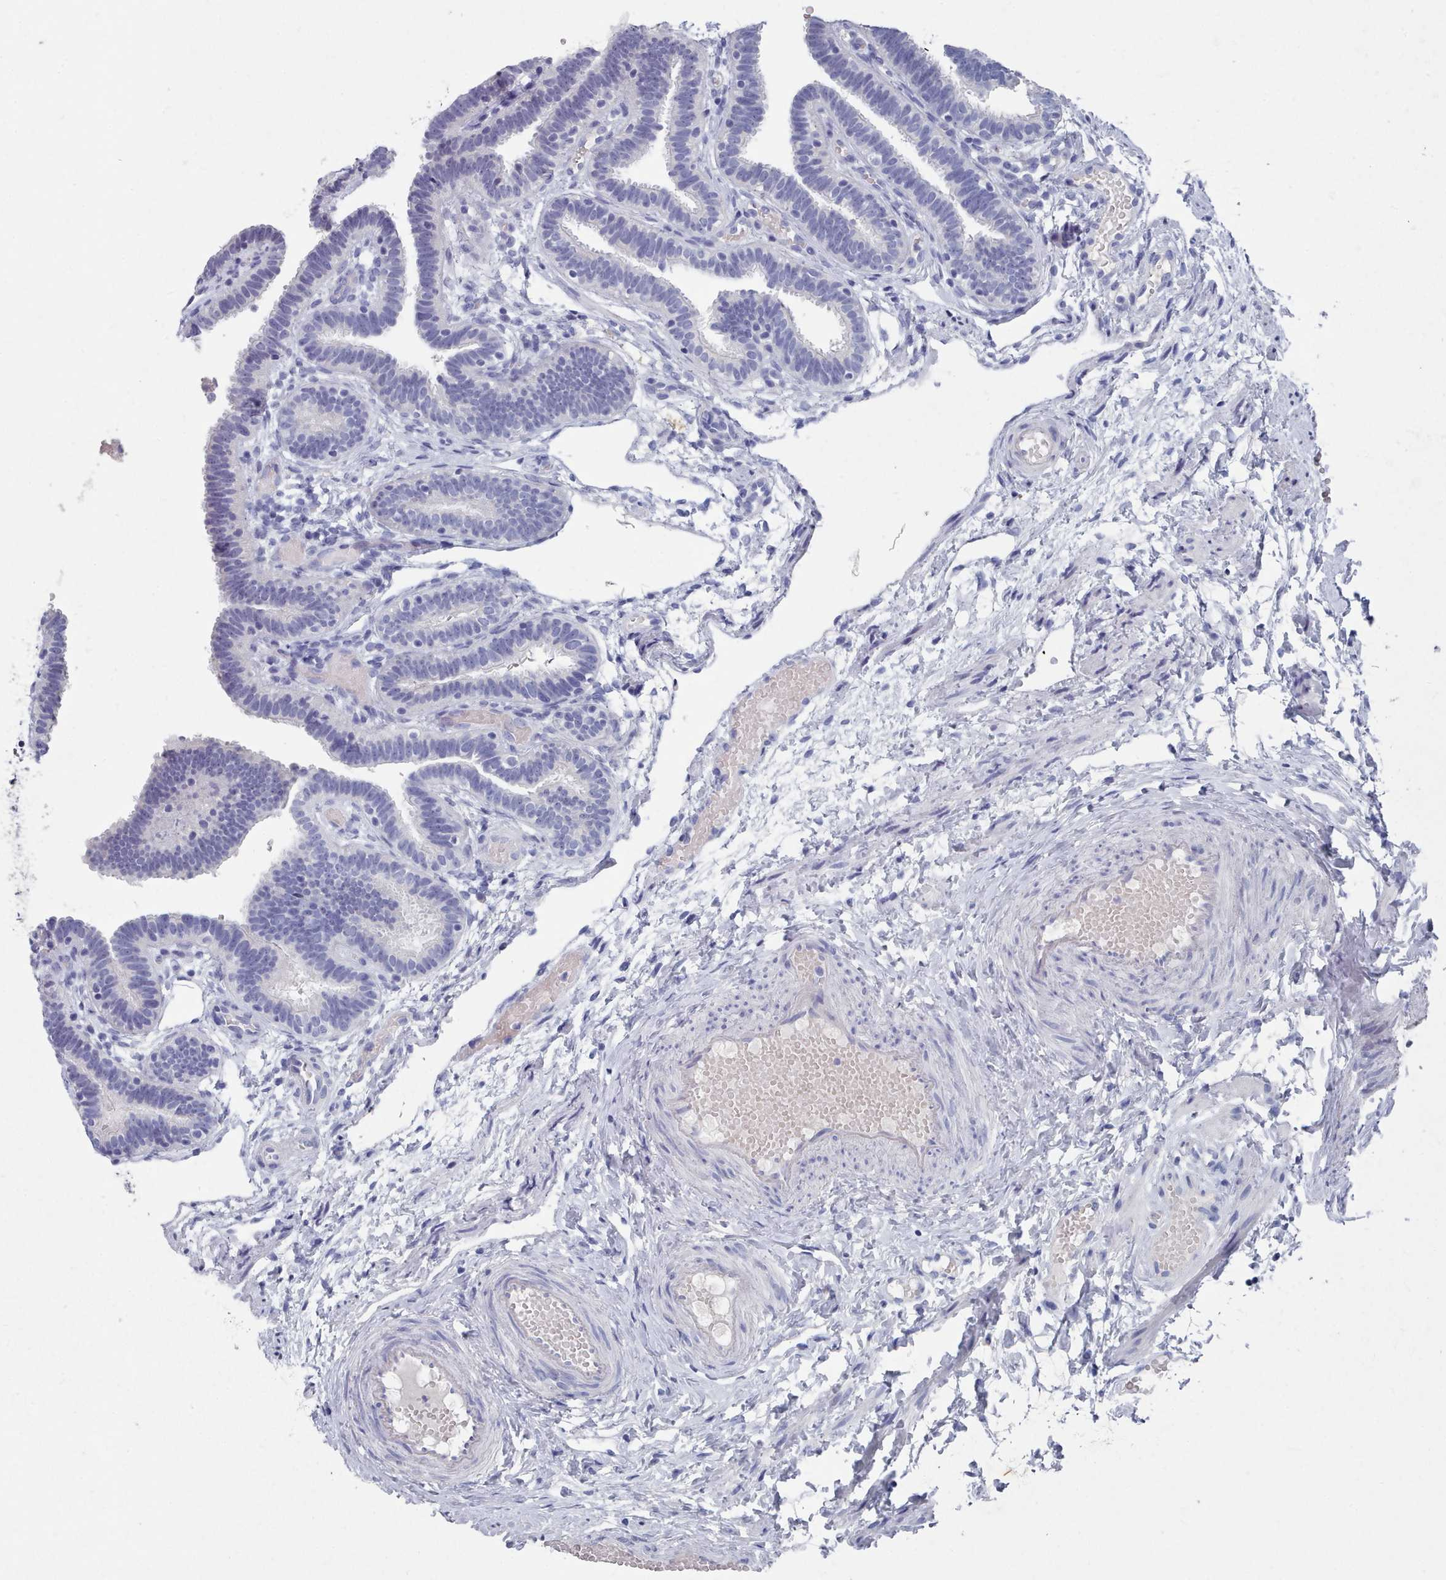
{"staining": {"intensity": "negative", "quantity": "none", "location": "none"}, "tissue": "fallopian tube", "cell_type": "Glandular cells", "image_type": "normal", "snomed": [{"axis": "morphology", "description": "Normal tissue, NOS"}, {"axis": "topography", "description": "Fallopian tube"}], "caption": "A high-resolution photomicrograph shows immunohistochemistry staining of normal fallopian tube, which reveals no significant positivity in glandular cells. (Brightfield microscopy of DAB (3,3'-diaminobenzidine) IHC at high magnification).", "gene": "ACAD11", "patient": {"sex": "female", "age": 37}}